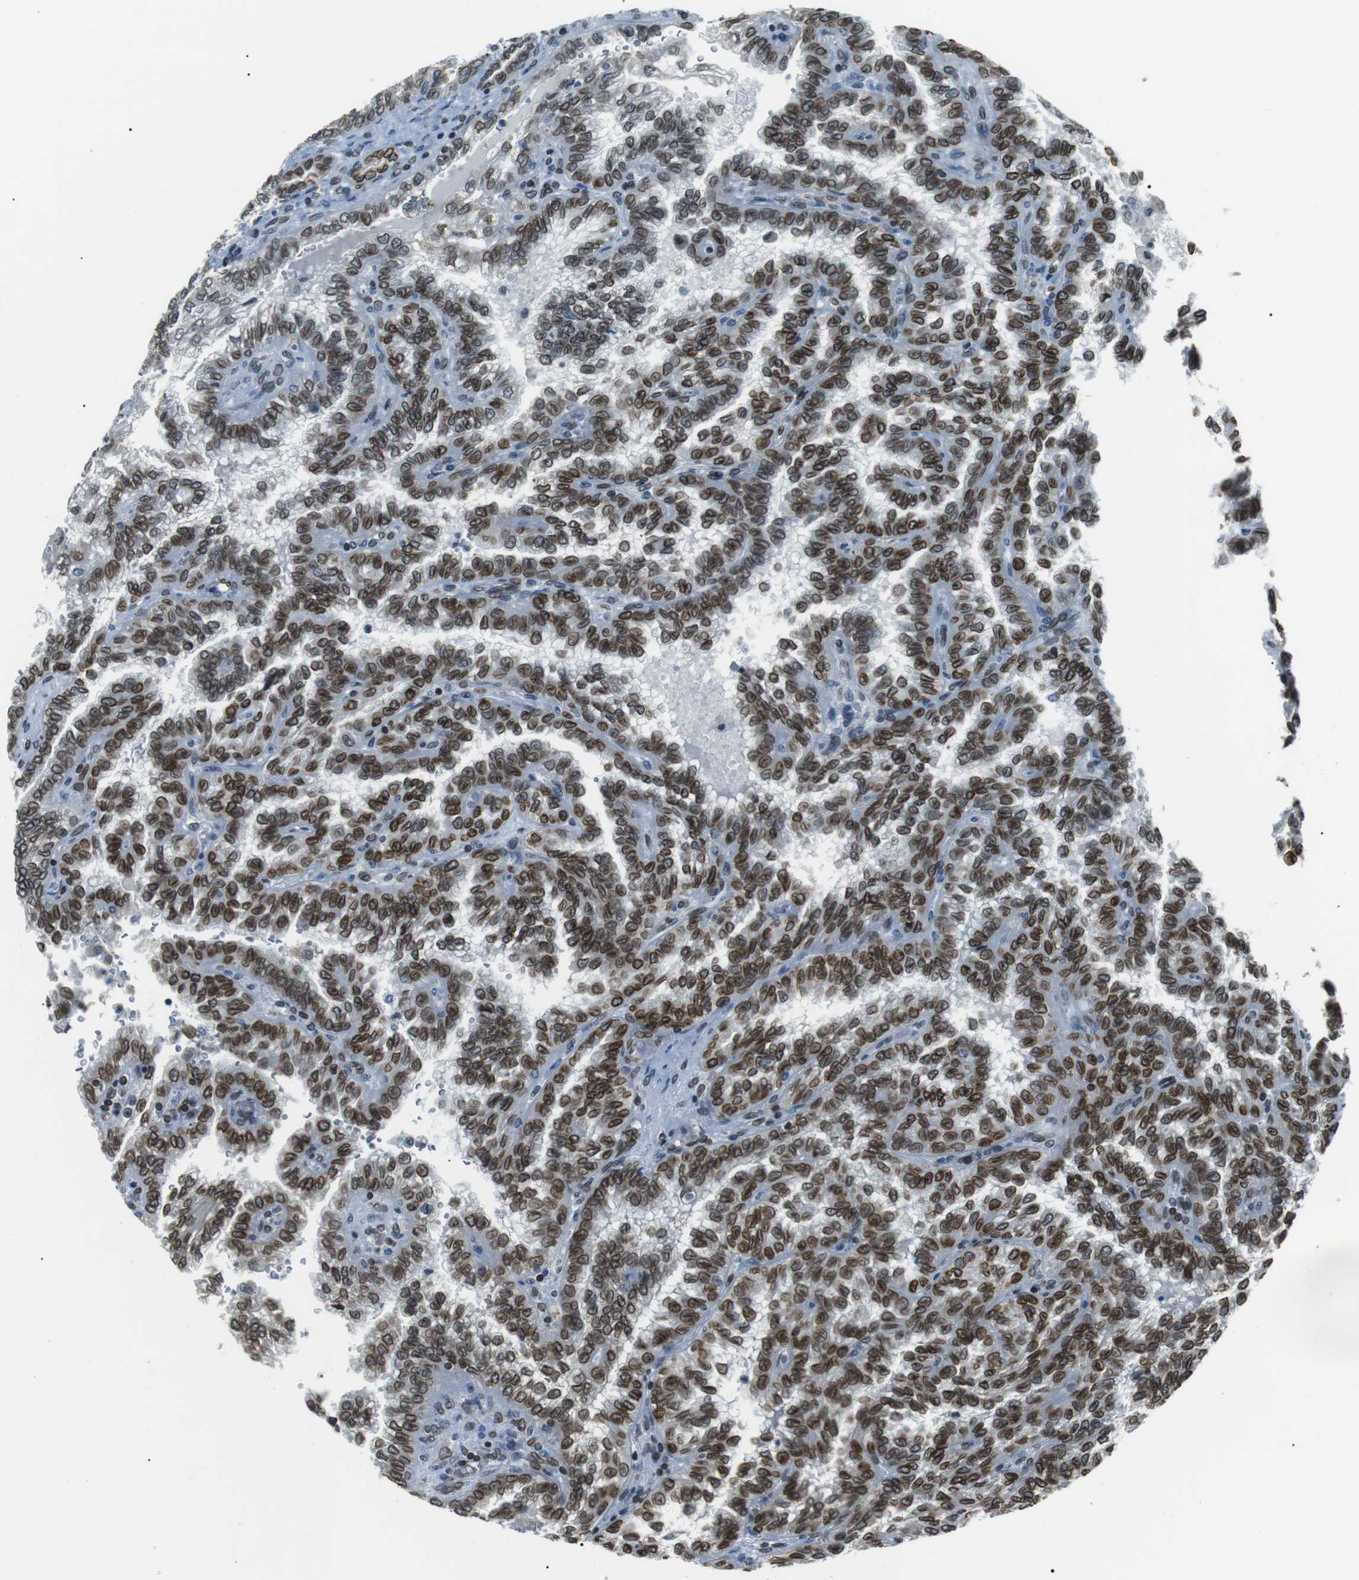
{"staining": {"intensity": "strong", "quantity": ">75%", "location": "cytoplasmic/membranous,nuclear"}, "tissue": "renal cancer", "cell_type": "Tumor cells", "image_type": "cancer", "snomed": [{"axis": "morphology", "description": "Inflammation, NOS"}, {"axis": "morphology", "description": "Adenocarcinoma, NOS"}, {"axis": "topography", "description": "Kidney"}], "caption": "Protein positivity by immunohistochemistry (IHC) displays strong cytoplasmic/membranous and nuclear positivity in about >75% of tumor cells in renal cancer (adenocarcinoma). Nuclei are stained in blue.", "gene": "TMX4", "patient": {"sex": "male", "age": 68}}